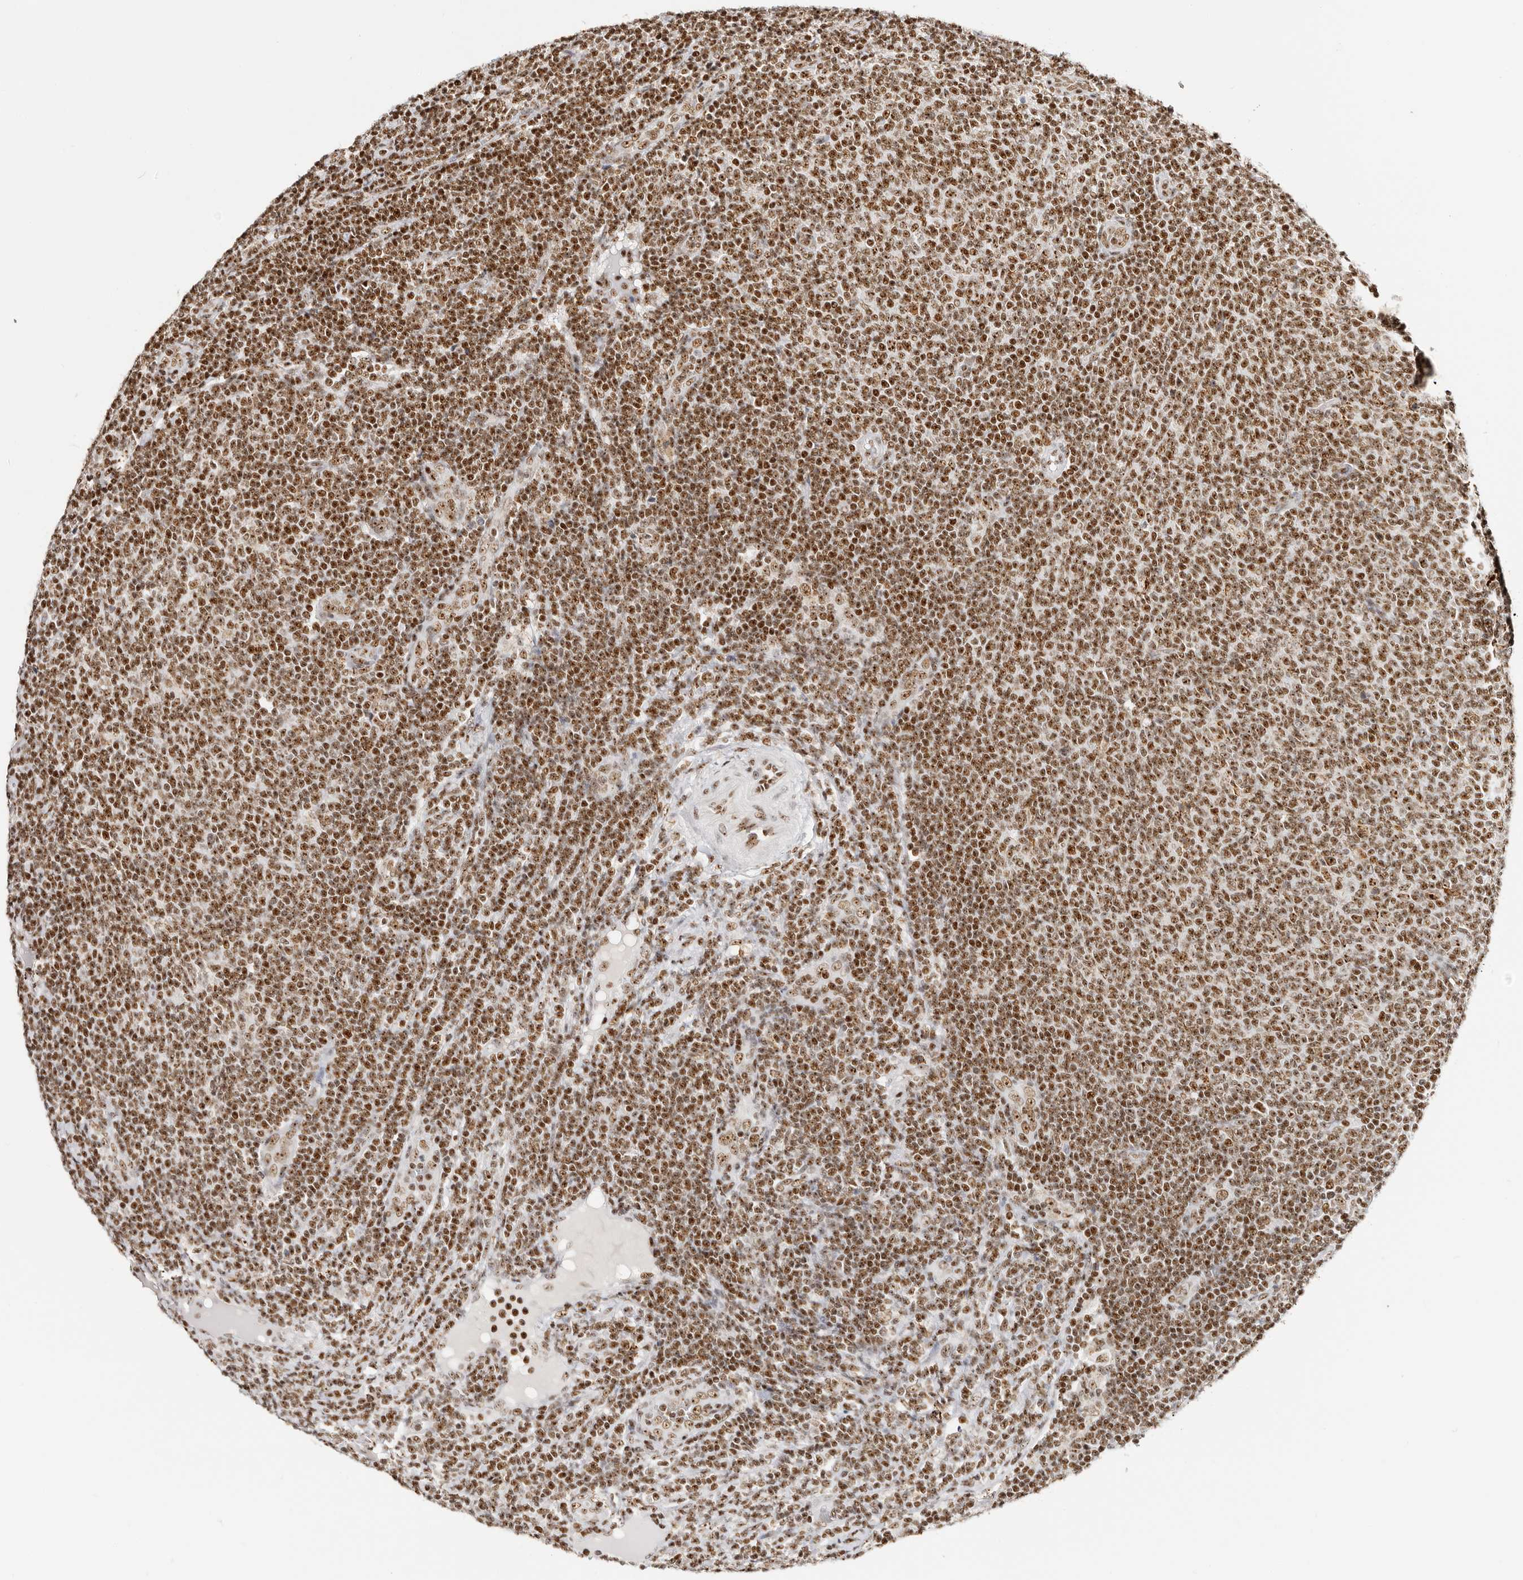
{"staining": {"intensity": "strong", "quantity": ">75%", "location": "nuclear"}, "tissue": "lymphoma", "cell_type": "Tumor cells", "image_type": "cancer", "snomed": [{"axis": "morphology", "description": "Malignant lymphoma, non-Hodgkin's type, Low grade"}, {"axis": "topography", "description": "Lymph node"}], "caption": "The micrograph reveals staining of low-grade malignant lymphoma, non-Hodgkin's type, revealing strong nuclear protein expression (brown color) within tumor cells.", "gene": "IQGAP3", "patient": {"sex": "male", "age": 66}}